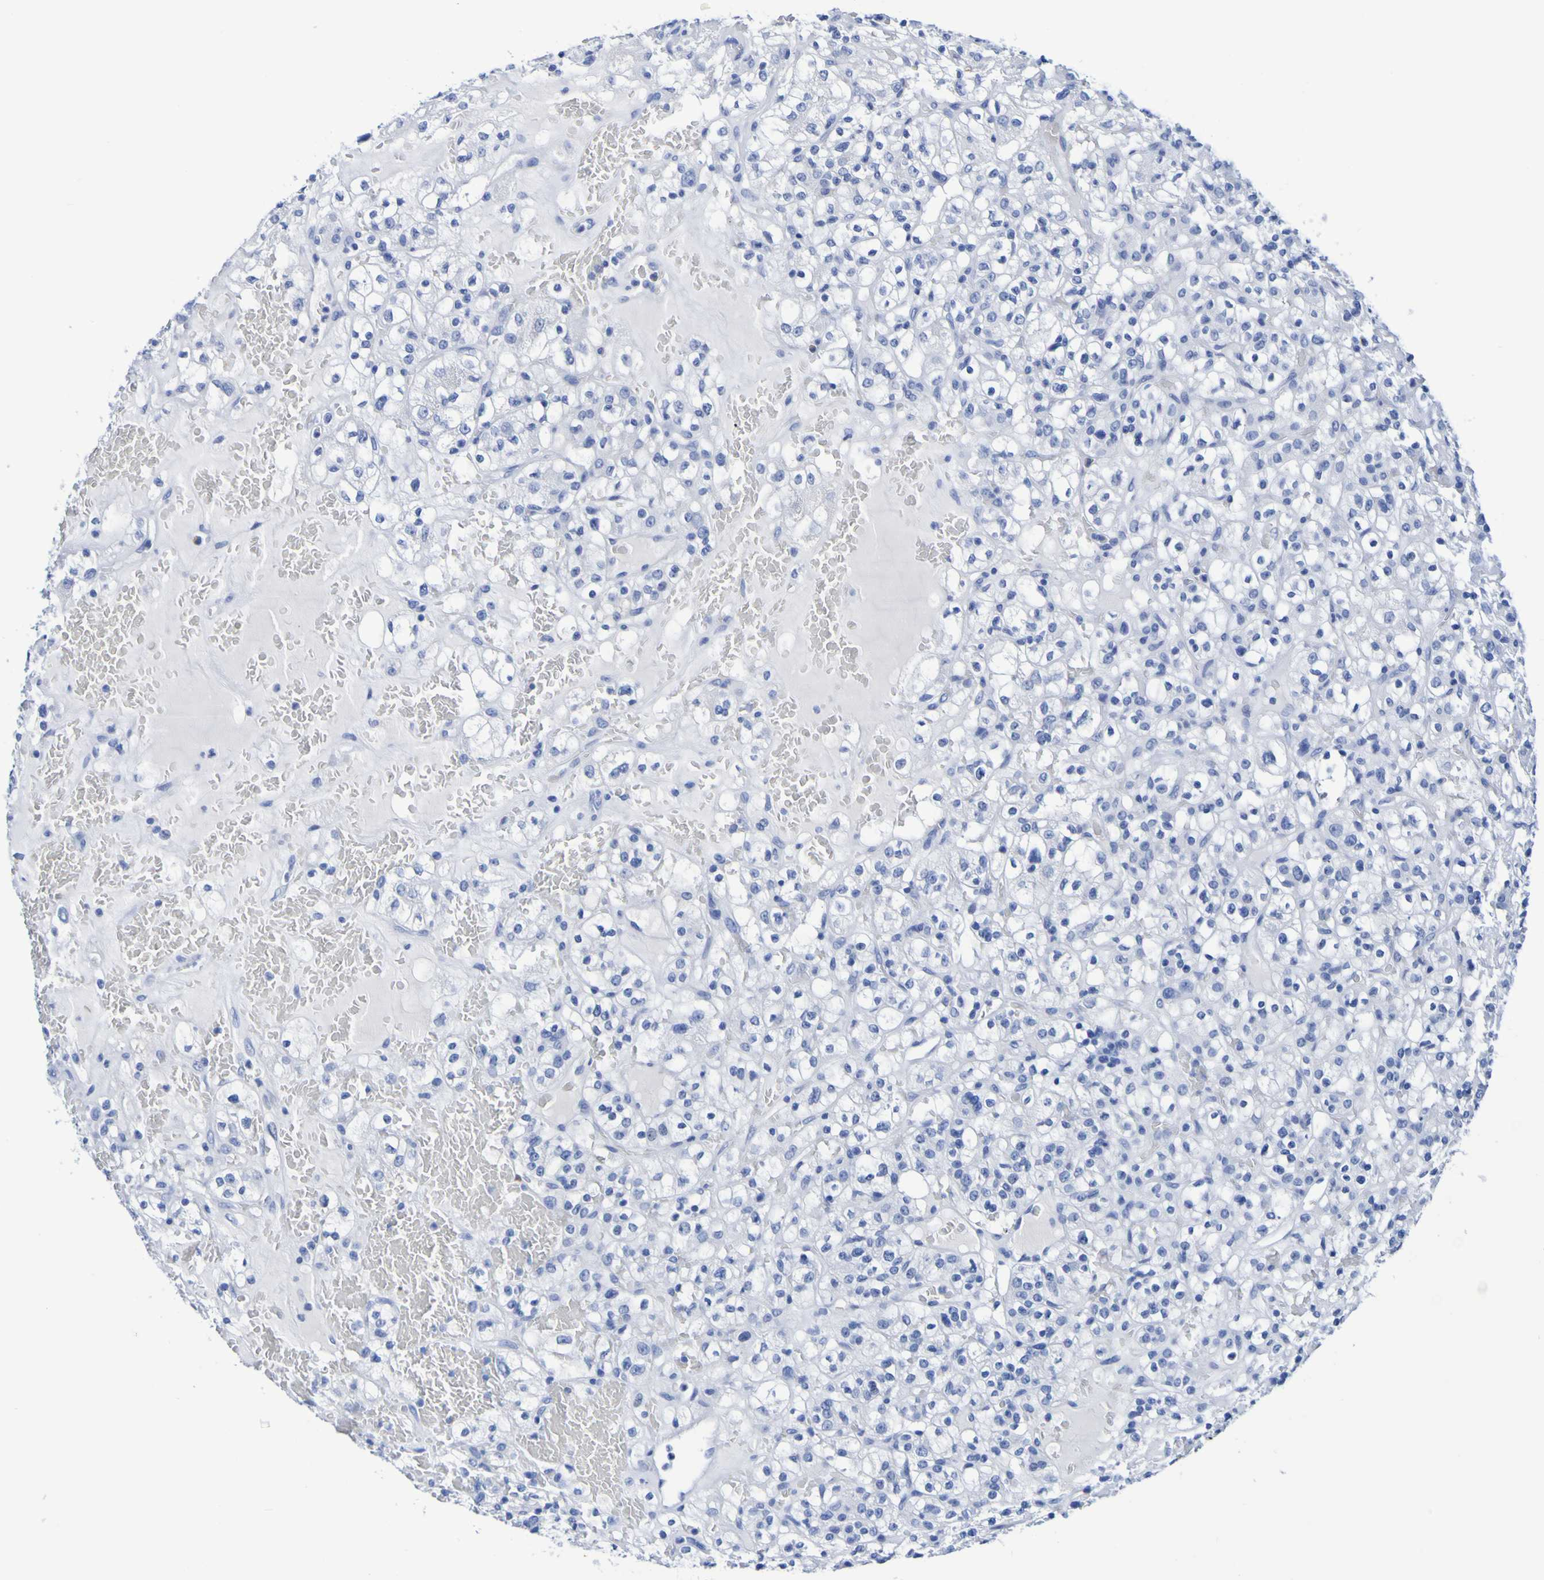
{"staining": {"intensity": "negative", "quantity": "none", "location": "none"}, "tissue": "renal cancer", "cell_type": "Tumor cells", "image_type": "cancer", "snomed": [{"axis": "morphology", "description": "Normal tissue, NOS"}, {"axis": "morphology", "description": "Adenocarcinoma, NOS"}, {"axis": "topography", "description": "Kidney"}], "caption": "IHC photomicrograph of renal adenocarcinoma stained for a protein (brown), which shows no staining in tumor cells.", "gene": "DPEP1", "patient": {"sex": "female", "age": 72}}